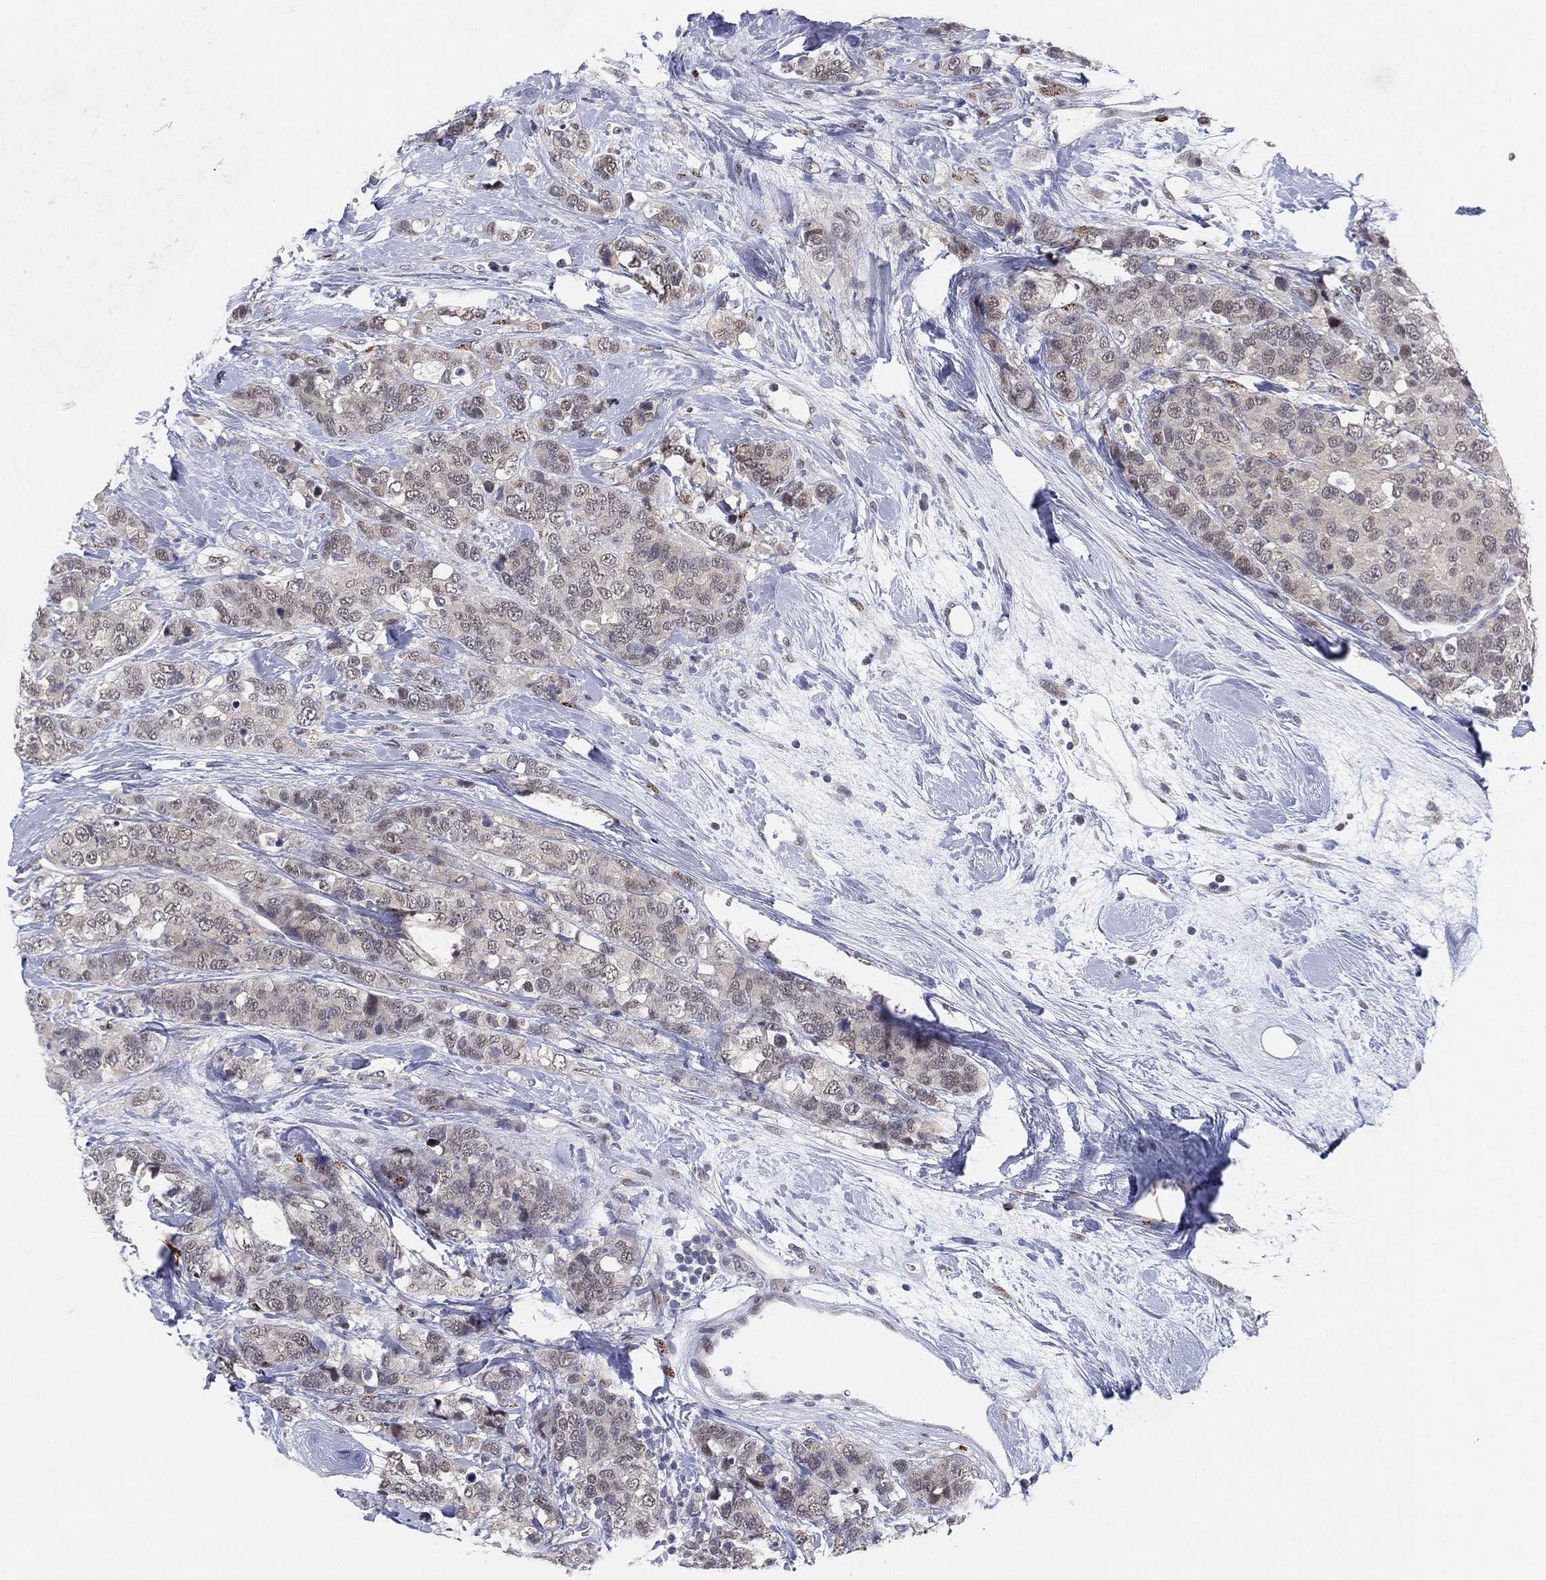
{"staining": {"intensity": "negative", "quantity": "none", "location": "none"}, "tissue": "breast cancer", "cell_type": "Tumor cells", "image_type": "cancer", "snomed": [{"axis": "morphology", "description": "Lobular carcinoma"}, {"axis": "topography", "description": "Breast"}], "caption": "The histopathology image displays no staining of tumor cells in breast cancer.", "gene": "CD177", "patient": {"sex": "female", "age": 59}}